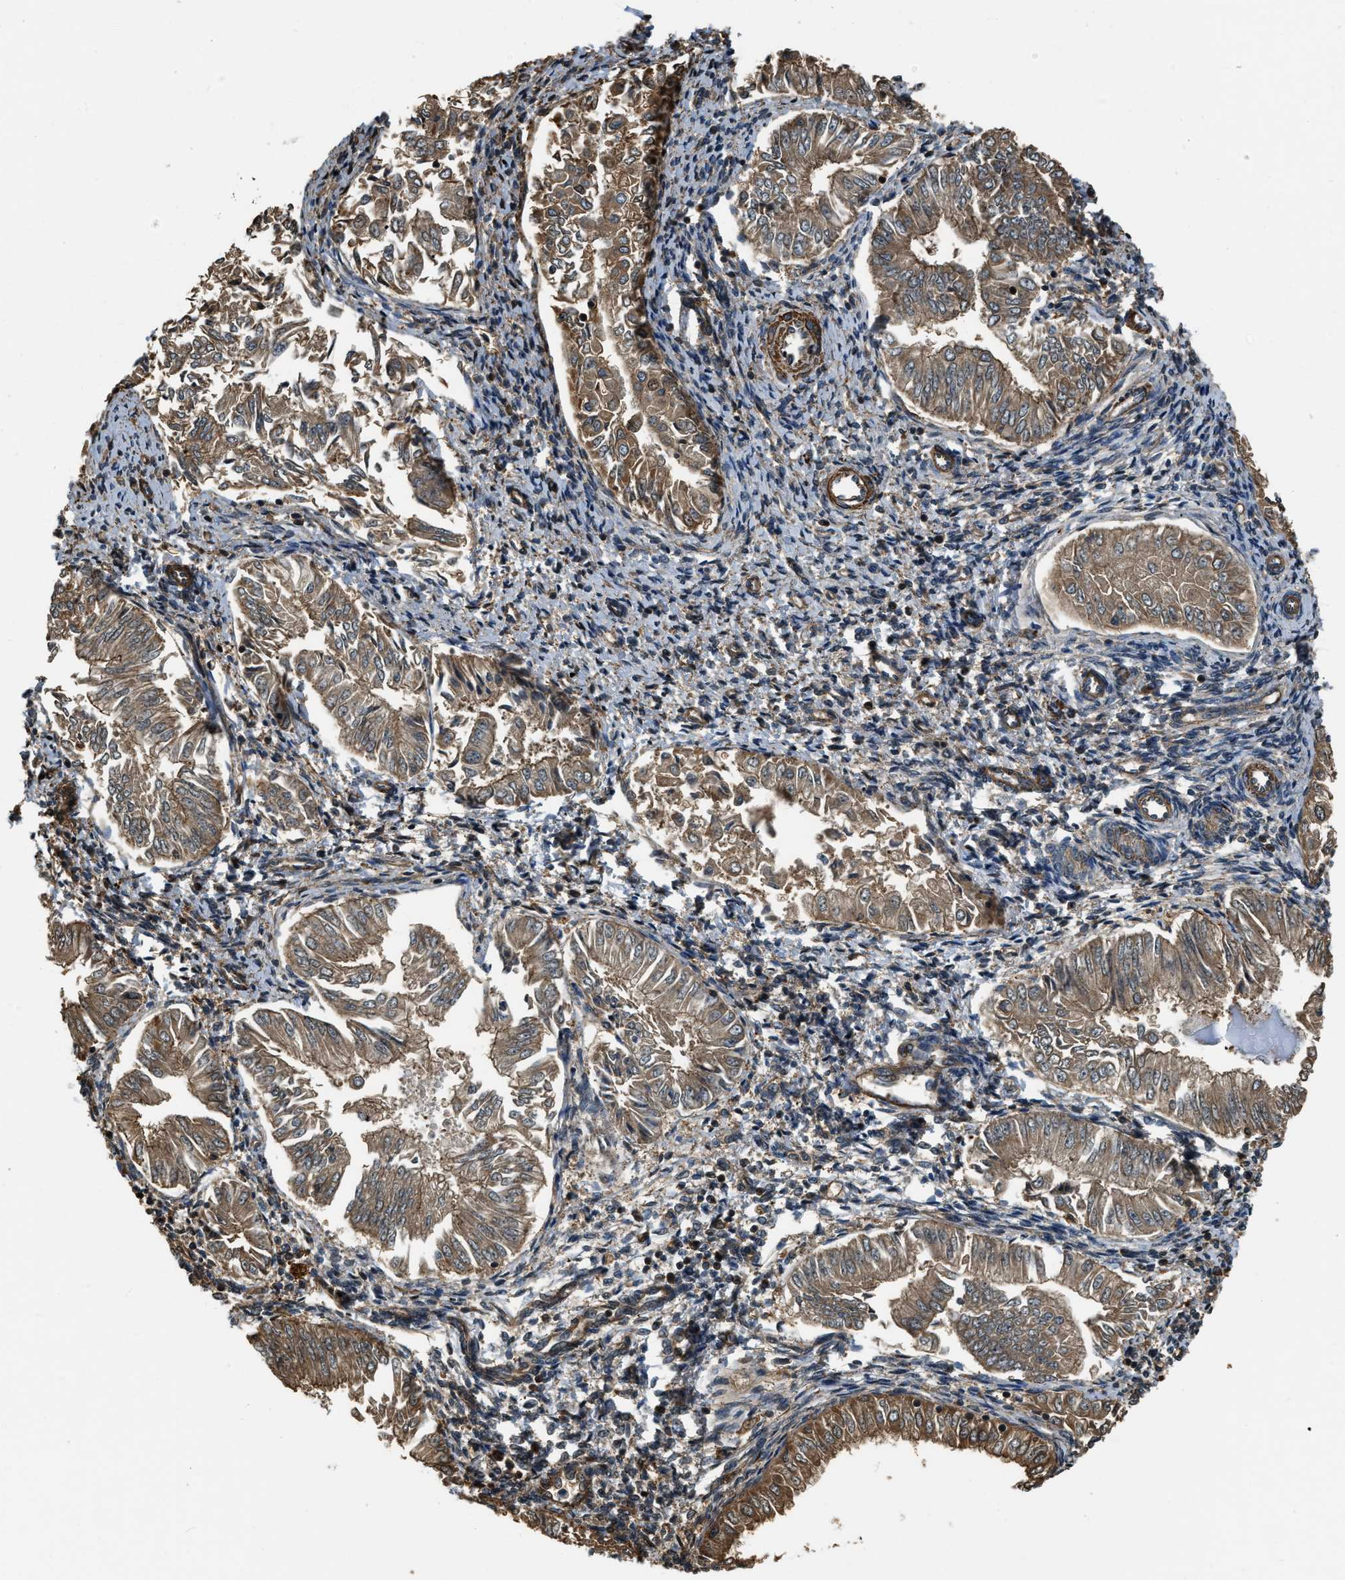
{"staining": {"intensity": "moderate", "quantity": ">75%", "location": "cytoplasmic/membranous"}, "tissue": "endometrial cancer", "cell_type": "Tumor cells", "image_type": "cancer", "snomed": [{"axis": "morphology", "description": "Adenocarcinoma, NOS"}, {"axis": "topography", "description": "Endometrium"}], "caption": "Endometrial adenocarcinoma stained with a brown dye displays moderate cytoplasmic/membranous positive staining in approximately >75% of tumor cells.", "gene": "YARS1", "patient": {"sex": "female", "age": 53}}